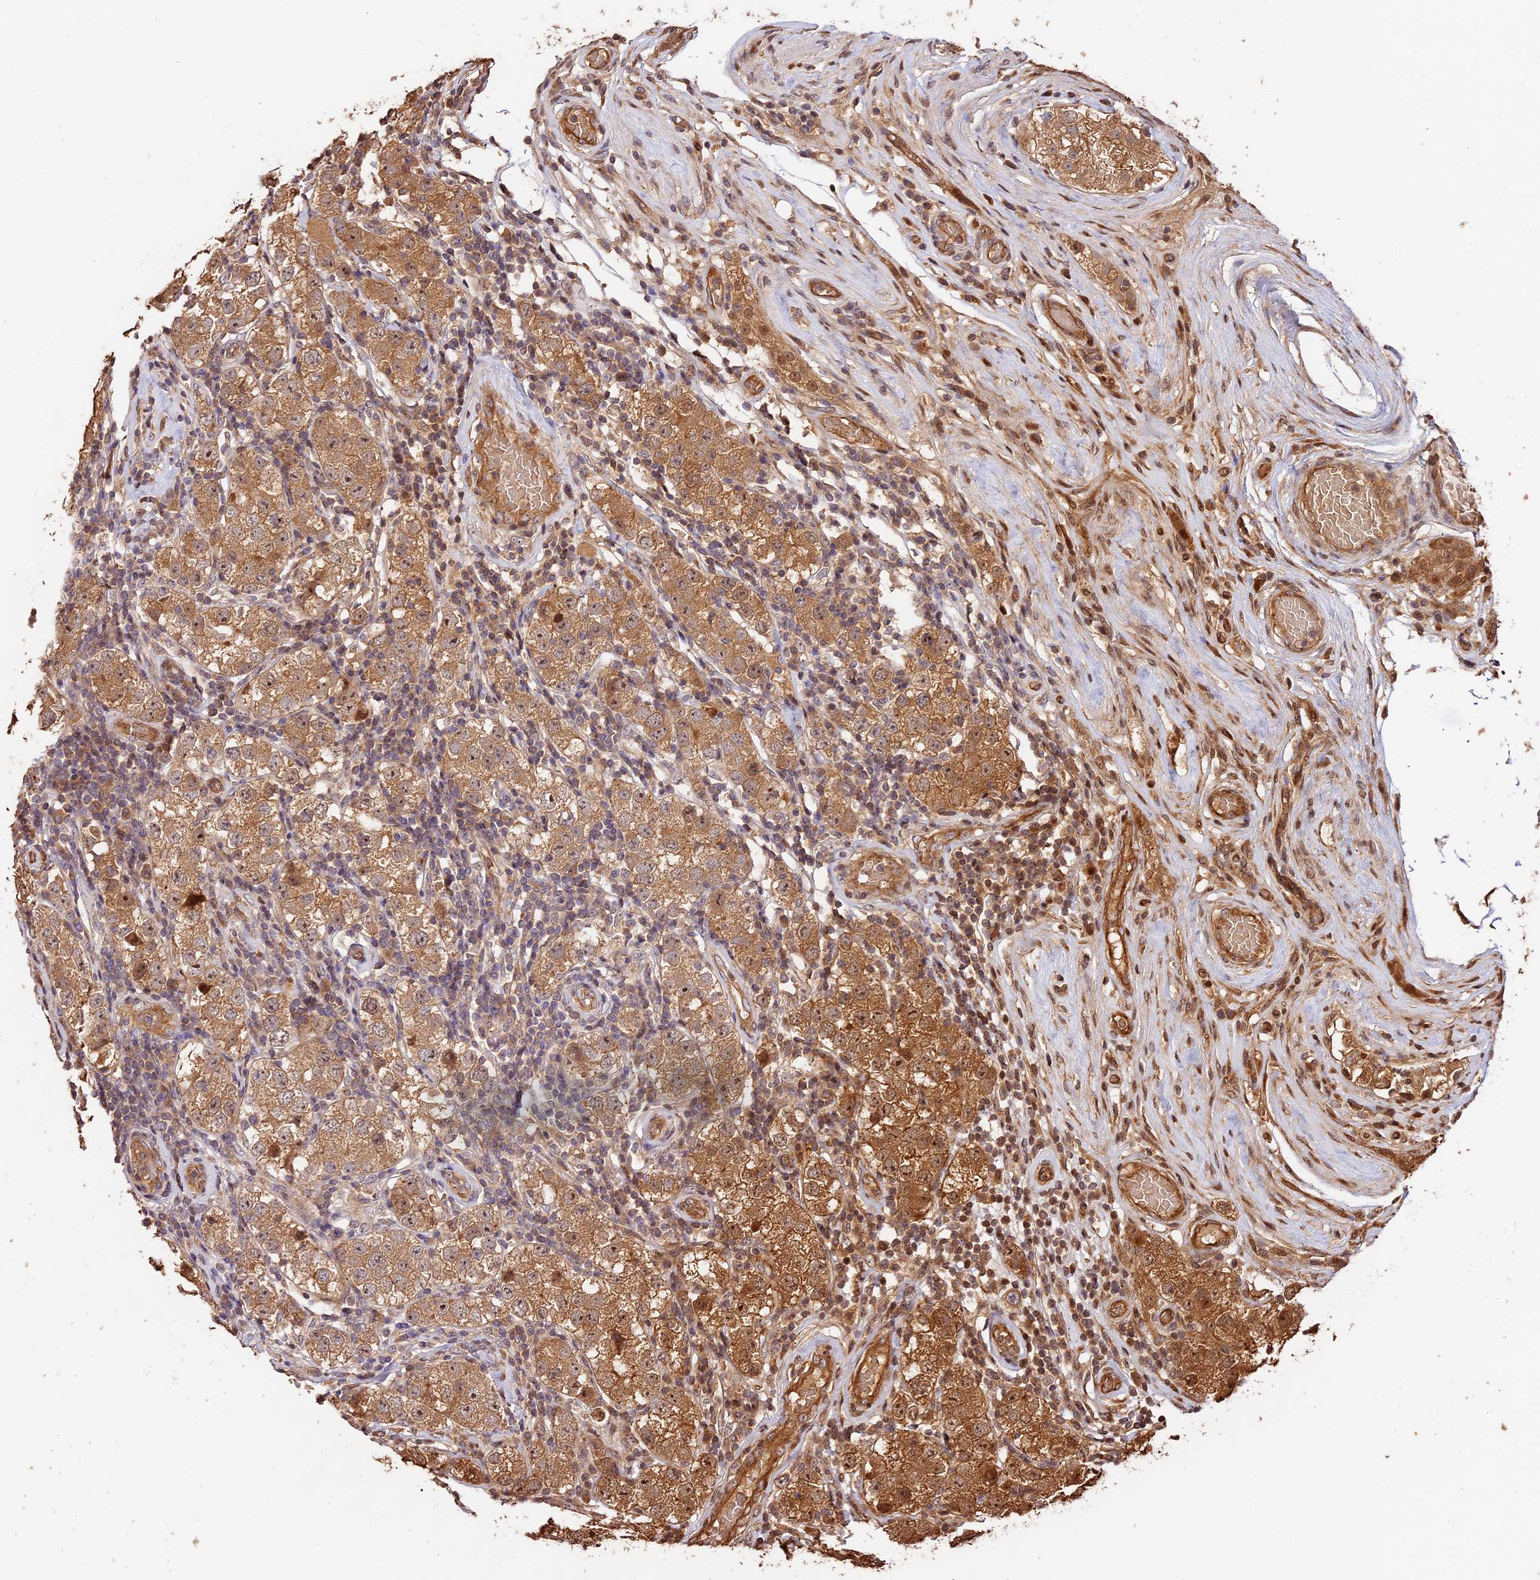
{"staining": {"intensity": "moderate", "quantity": ">75%", "location": "cytoplasmic/membranous,nuclear"}, "tissue": "testis cancer", "cell_type": "Tumor cells", "image_type": "cancer", "snomed": [{"axis": "morphology", "description": "Seminoma, NOS"}, {"axis": "topography", "description": "Testis"}], "caption": "Immunohistochemical staining of testis cancer displays moderate cytoplasmic/membranous and nuclear protein expression in approximately >75% of tumor cells. The staining was performed using DAB (3,3'-diaminobenzidine) to visualize the protein expression in brown, while the nuclei were stained in blue with hematoxylin (Magnification: 20x).", "gene": "PPP1R37", "patient": {"sex": "male", "age": 34}}